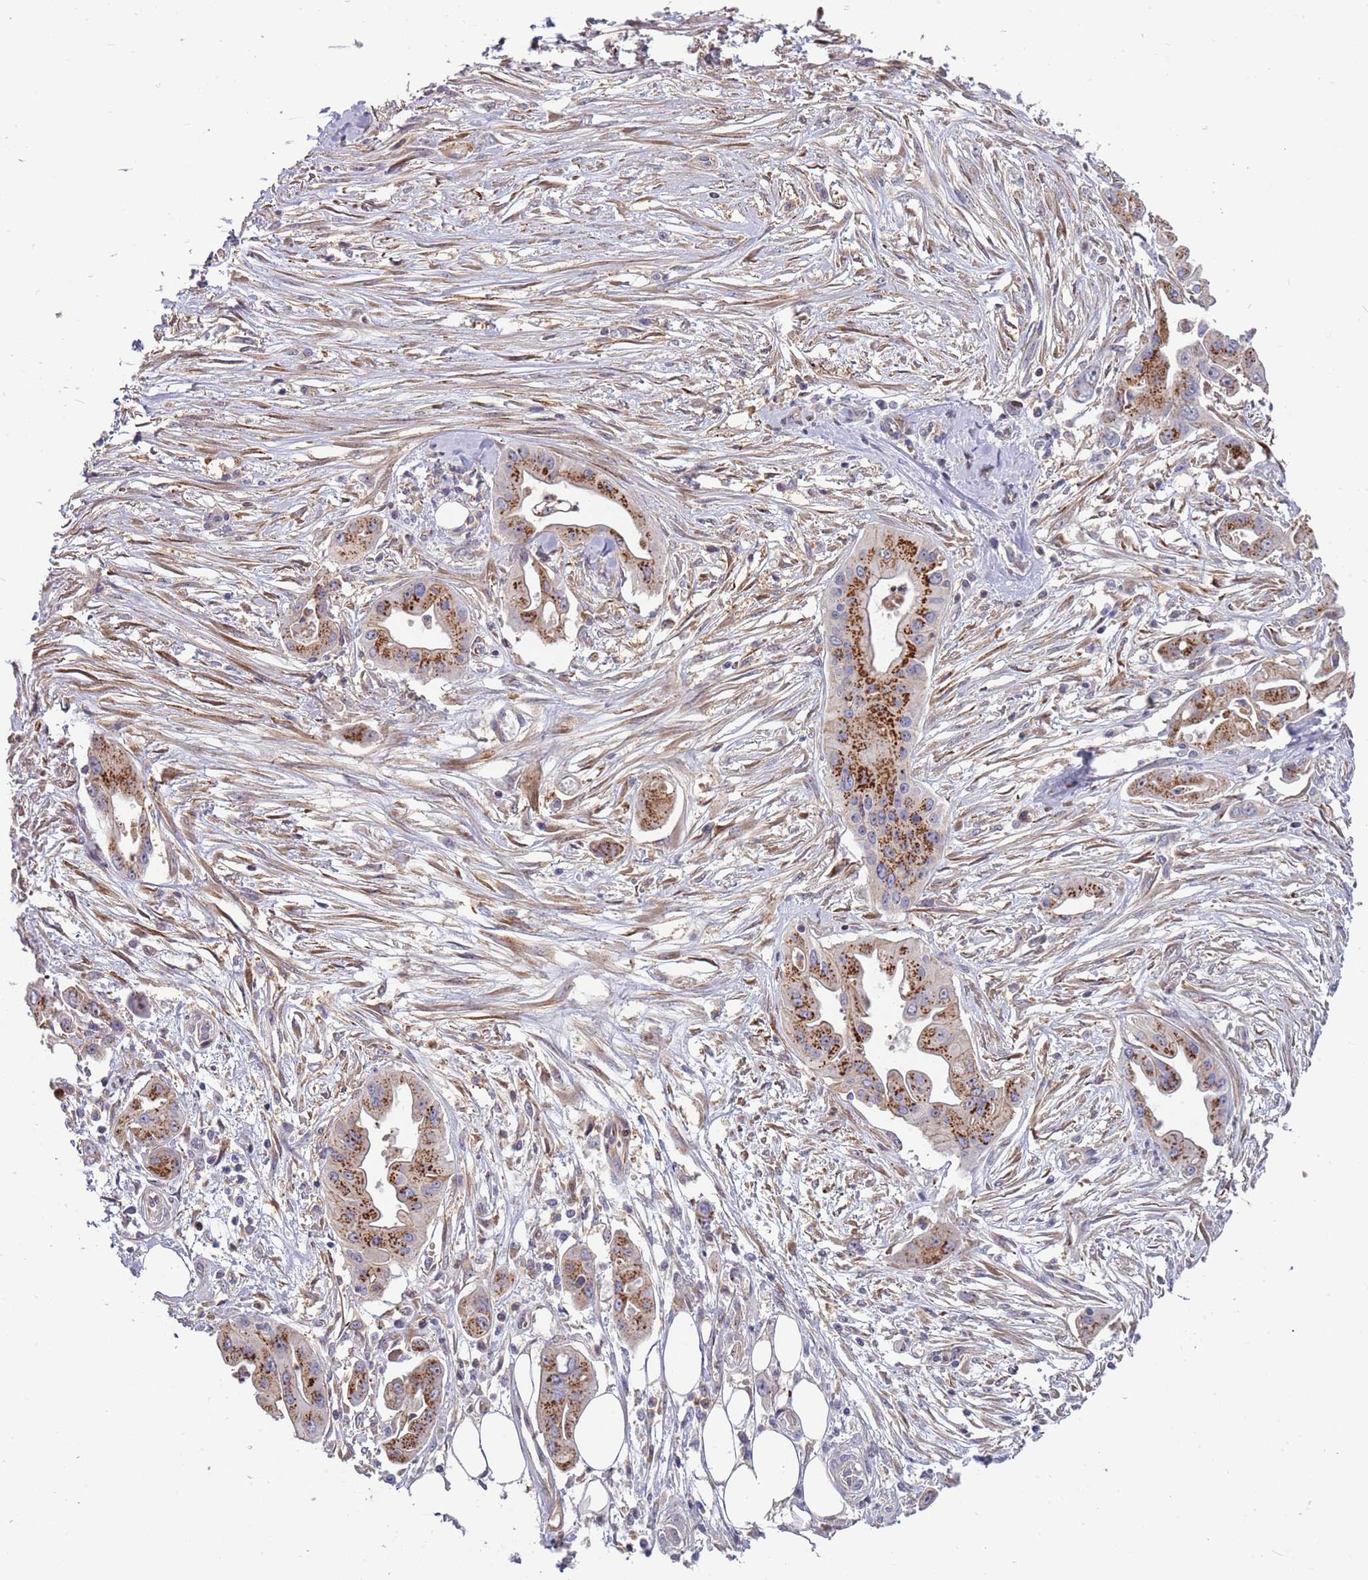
{"staining": {"intensity": "strong", "quantity": ">75%", "location": "cytoplasmic/membranous"}, "tissue": "ovarian cancer", "cell_type": "Tumor cells", "image_type": "cancer", "snomed": [{"axis": "morphology", "description": "Cystadenocarcinoma, mucinous, NOS"}, {"axis": "topography", "description": "Ovary"}], "caption": "This histopathology image exhibits mucinous cystadenocarcinoma (ovarian) stained with IHC to label a protein in brown. The cytoplasmic/membranous of tumor cells show strong positivity for the protein. Nuclei are counter-stained blue.", "gene": "ITGB6", "patient": {"sex": "female", "age": 70}}